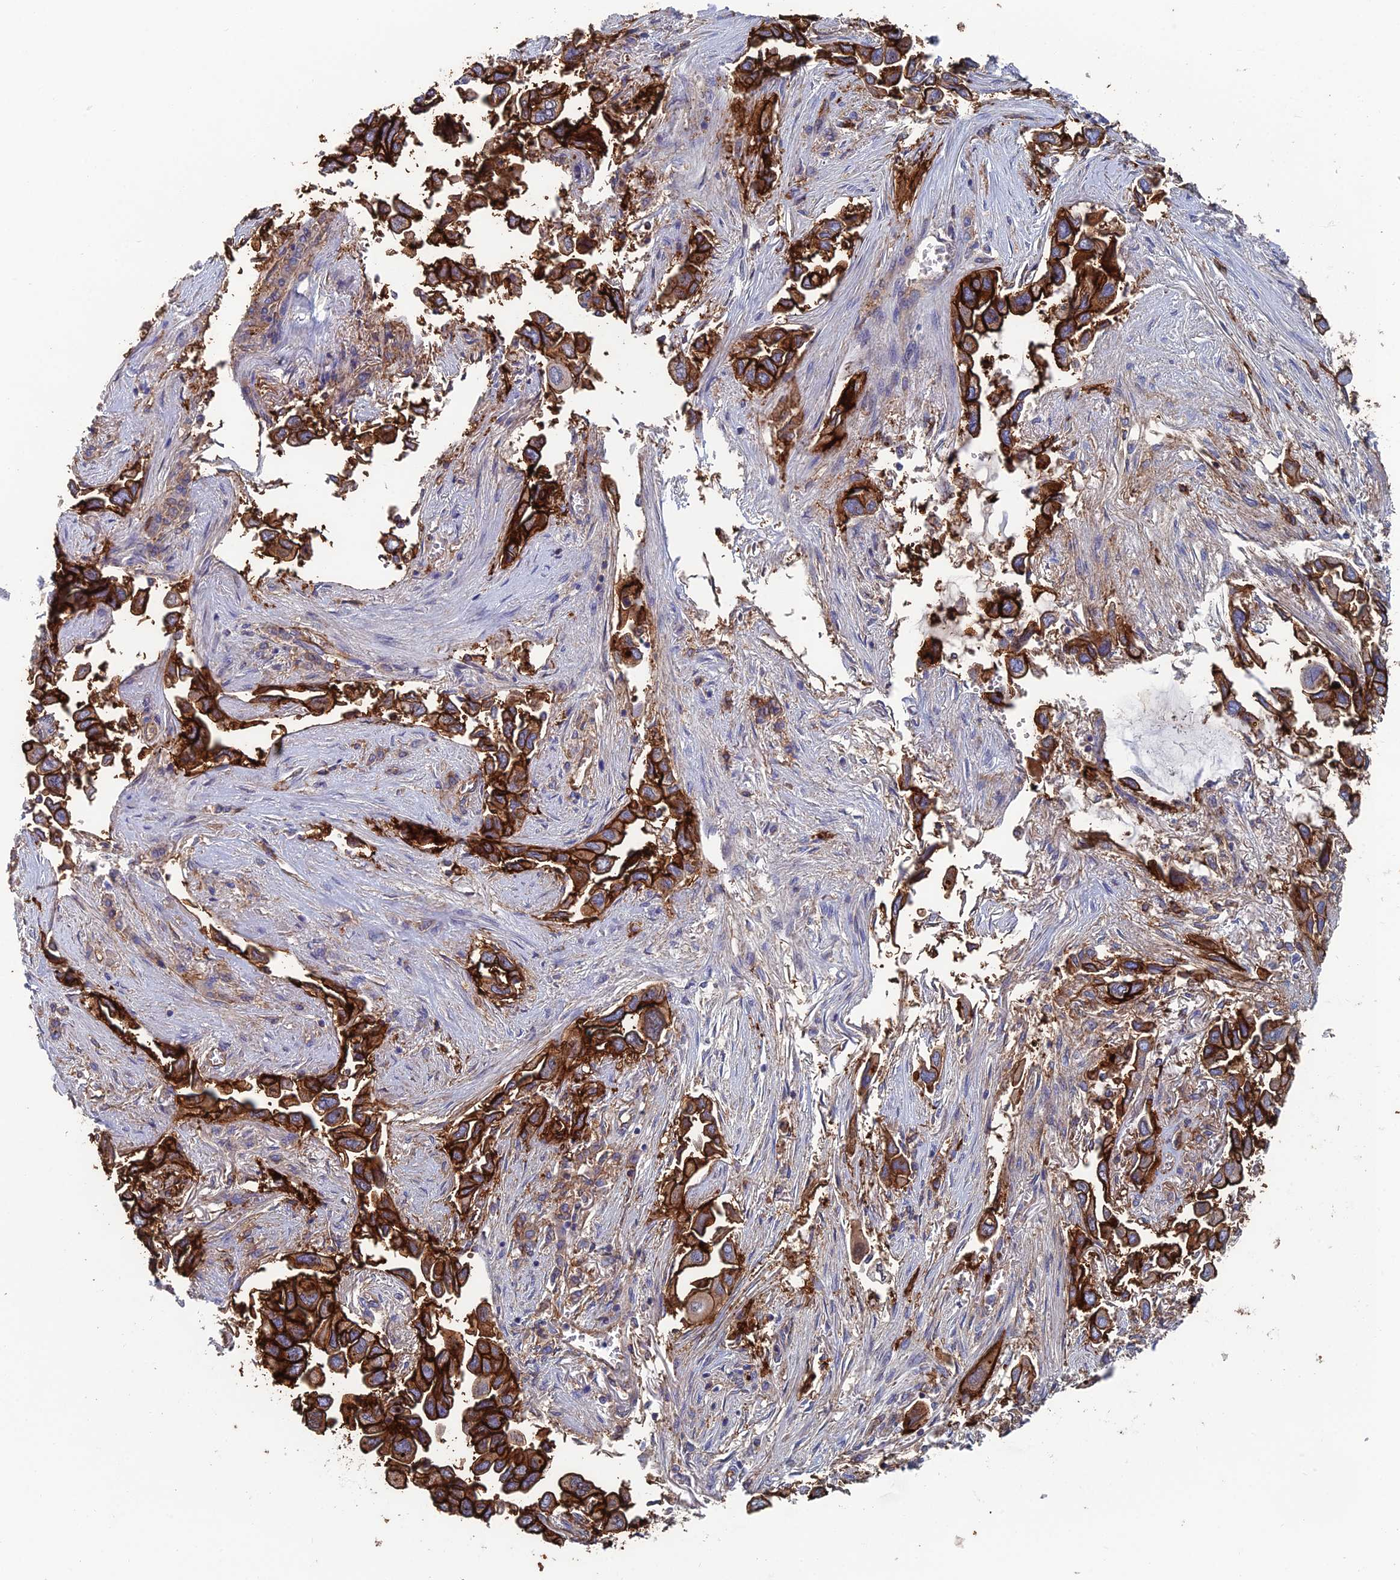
{"staining": {"intensity": "strong", "quantity": ">75%", "location": "cytoplasmic/membranous"}, "tissue": "lung cancer", "cell_type": "Tumor cells", "image_type": "cancer", "snomed": [{"axis": "morphology", "description": "Adenocarcinoma, NOS"}, {"axis": "topography", "description": "Lung"}], "caption": "Human lung adenocarcinoma stained for a protein (brown) shows strong cytoplasmic/membranous positive expression in approximately >75% of tumor cells.", "gene": "SNX11", "patient": {"sex": "female", "age": 76}}